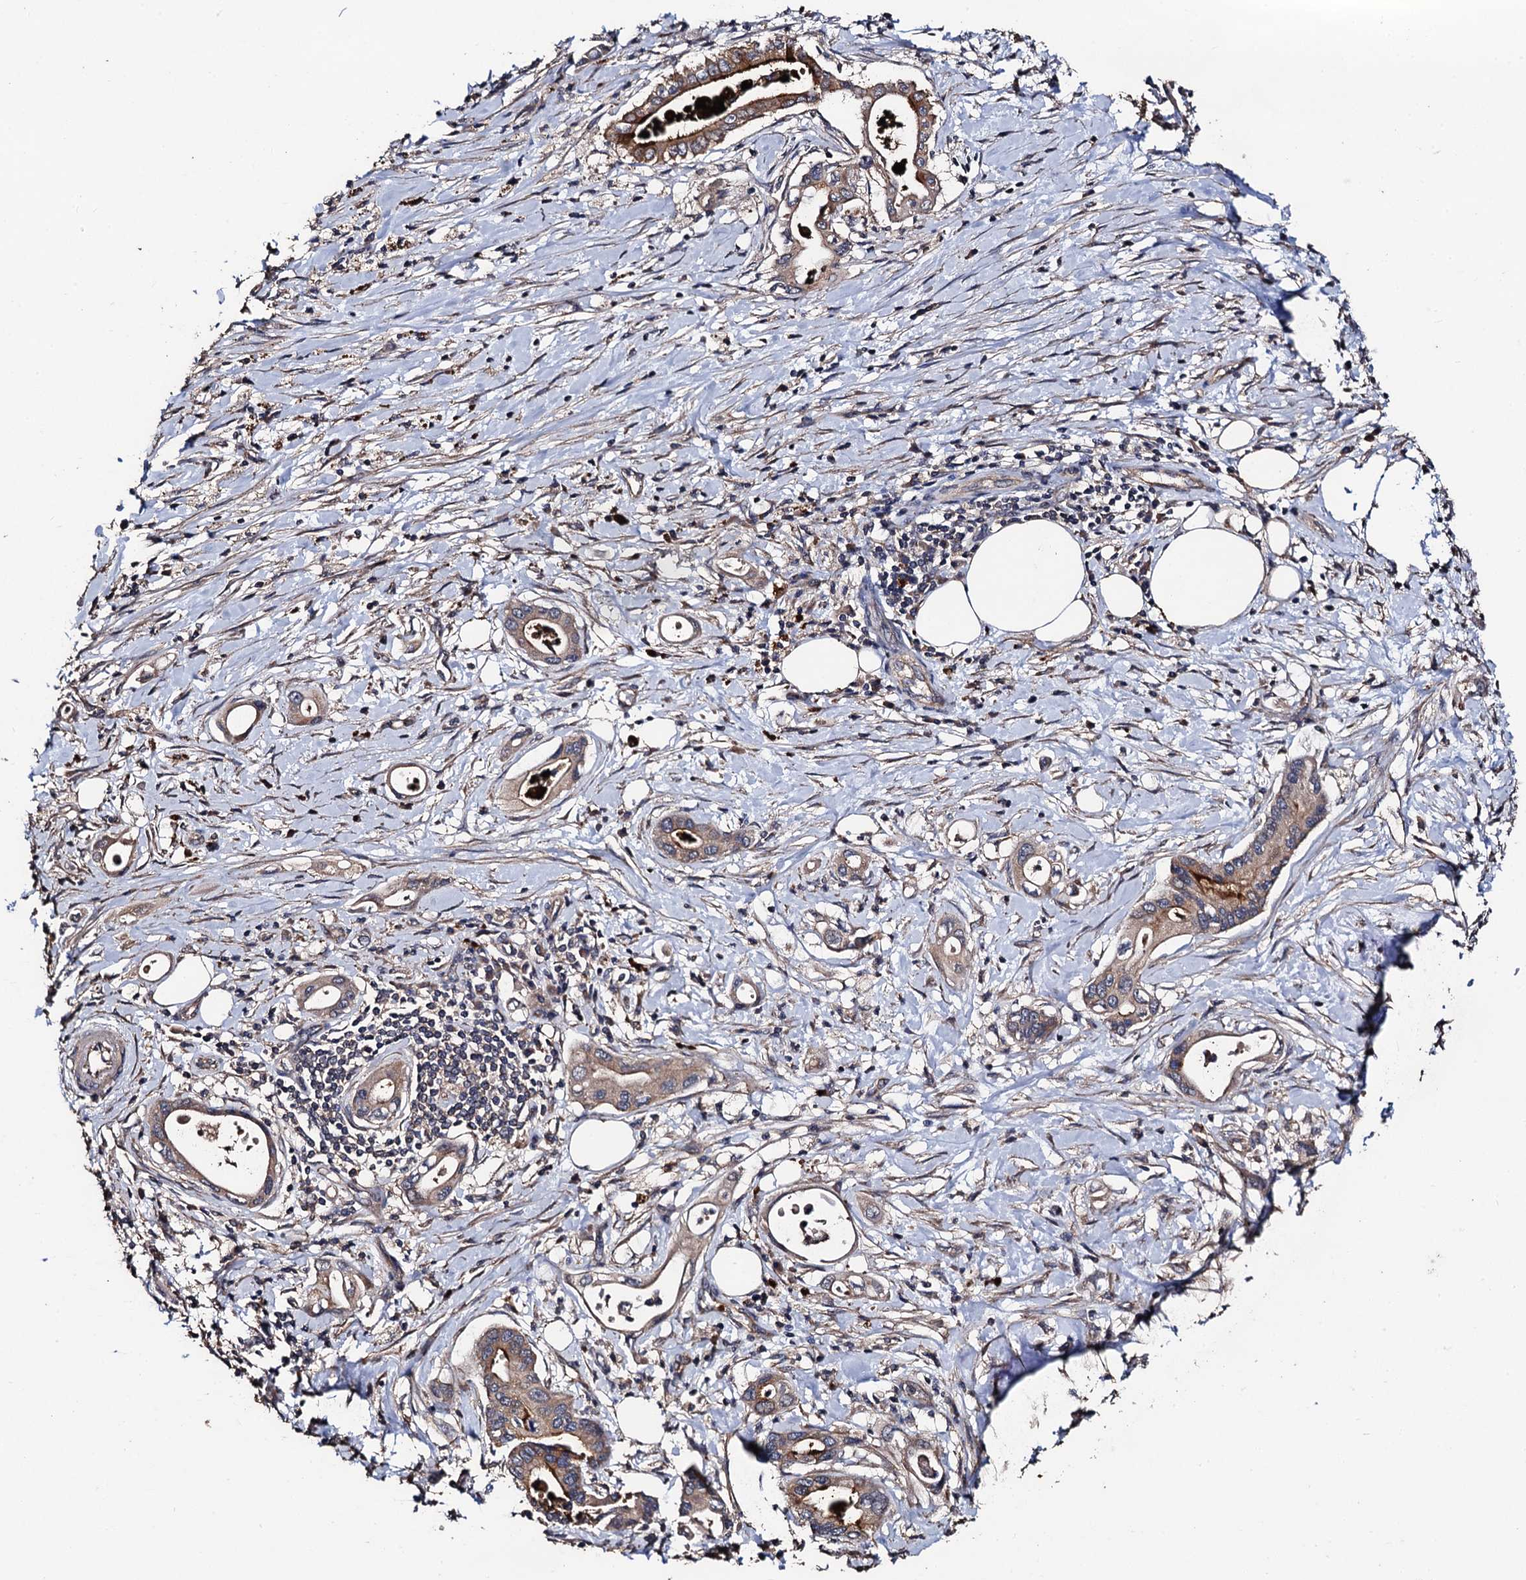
{"staining": {"intensity": "moderate", "quantity": ">75%", "location": "cytoplasmic/membranous"}, "tissue": "pancreatic cancer", "cell_type": "Tumor cells", "image_type": "cancer", "snomed": [{"axis": "morphology", "description": "Adenocarcinoma, NOS"}, {"axis": "topography", "description": "Pancreas"}], "caption": "High-power microscopy captured an immunohistochemistry histopathology image of adenocarcinoma (pancreatic), revealing moderate cytoplasmic/membranous staining in about >75% of tumor cells. (Stains: DAB in brown, nuclei in blue, Microscopy: brightfield microscopy at high magnification).", "gene": "PPTC7", "patient": {"sex": "female", "age": 77}}